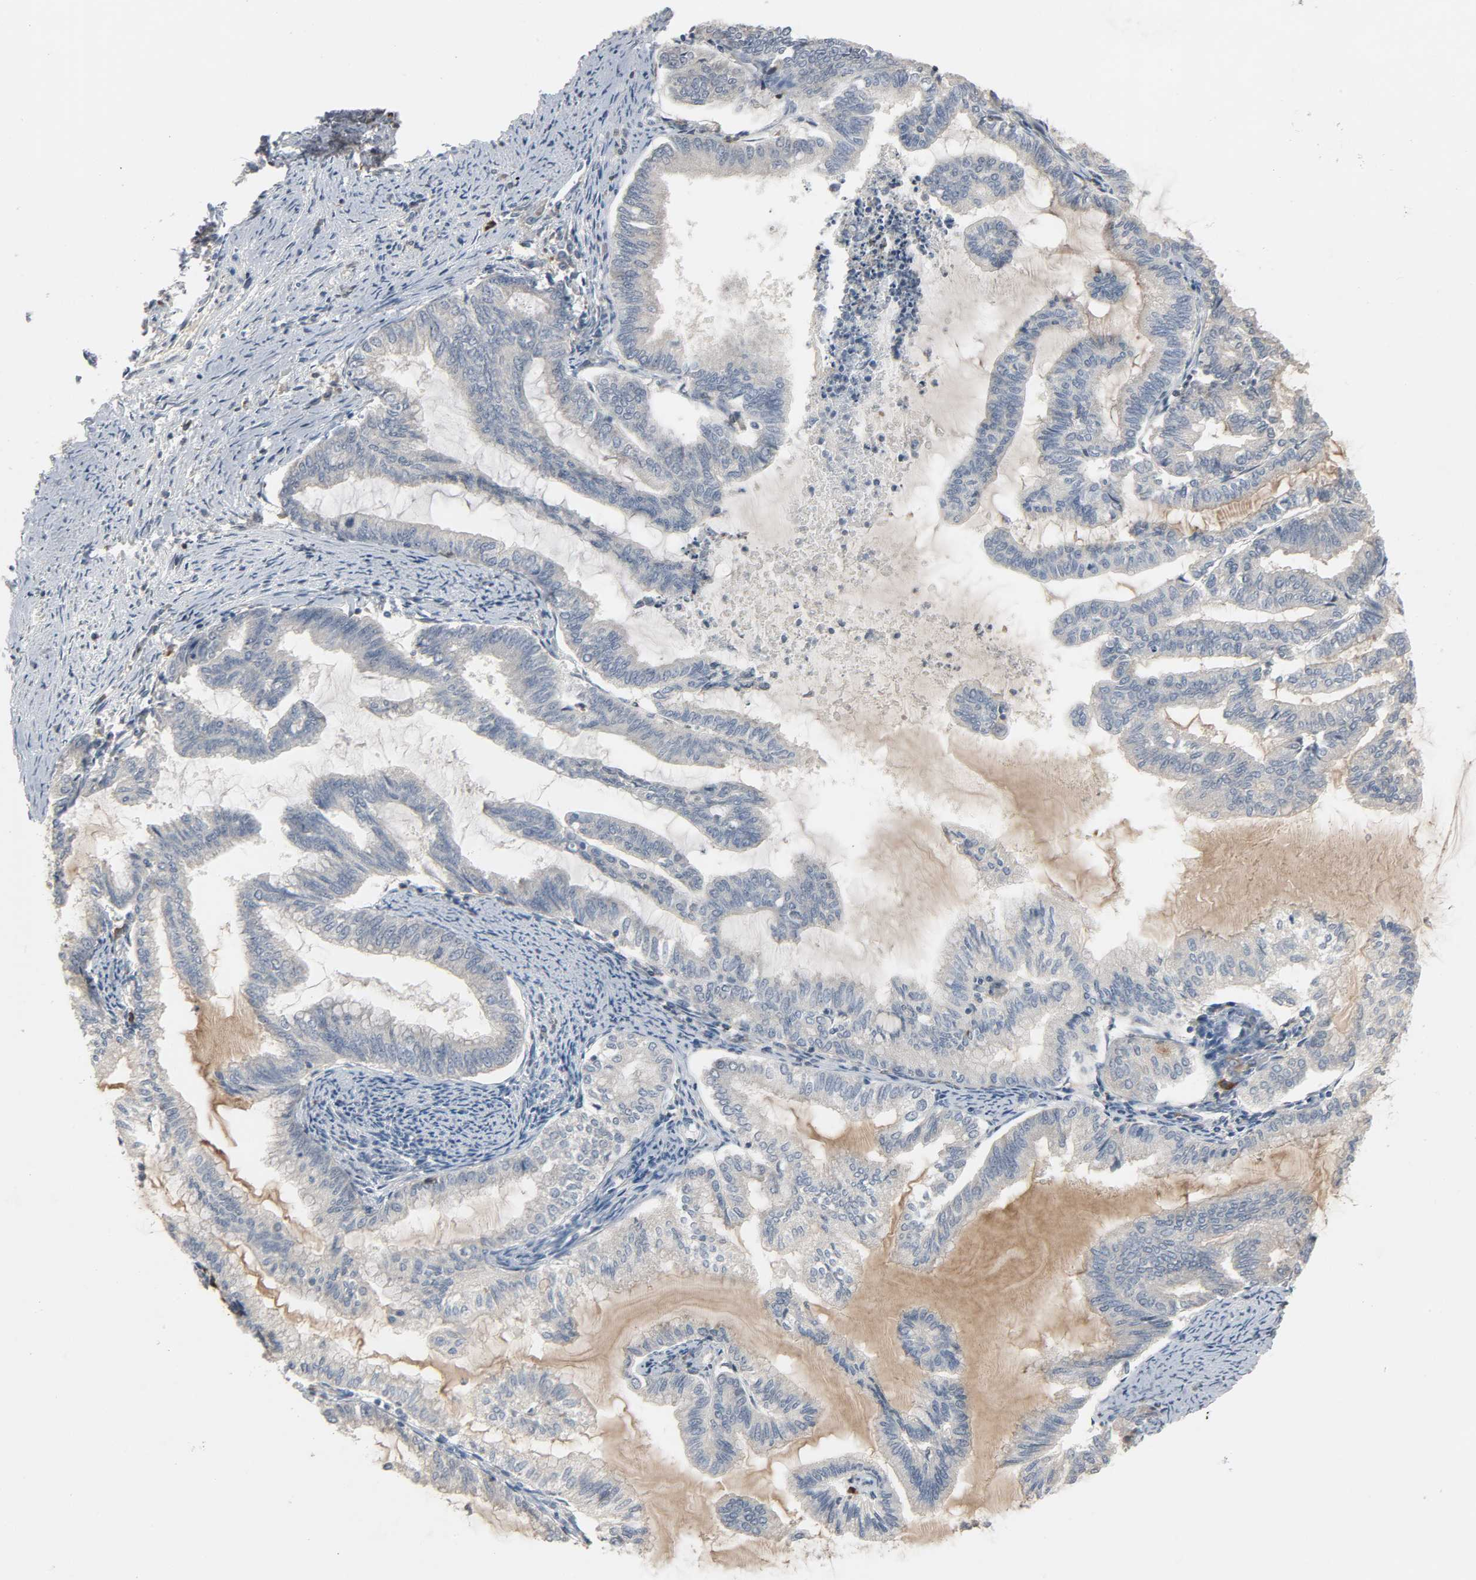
{"staining": {"intensity": "negative", "quantity": "none", "location": "none"}, "tissue": "endometrial cancer", "cell_type": "Tumor cells", "image_type": "cancer", "snomed": [{"axis": "morphology", "description": "Adenocarcinoma, NOS"}, {"axis": "topography", "description": "Endometrium"}], "caption": "This is a photomicrograph of immunohistochemistry (IHC) staining of endometrial cancer, which shows no expression in tumor cells. The staining was performed using DAB to visualize the protein expression in brown, while the nuclei were stained in blue with hematoxylin (Magnification: 20x).", "gene": "CD4", "patient": {"sex": "female", "age": 79}}